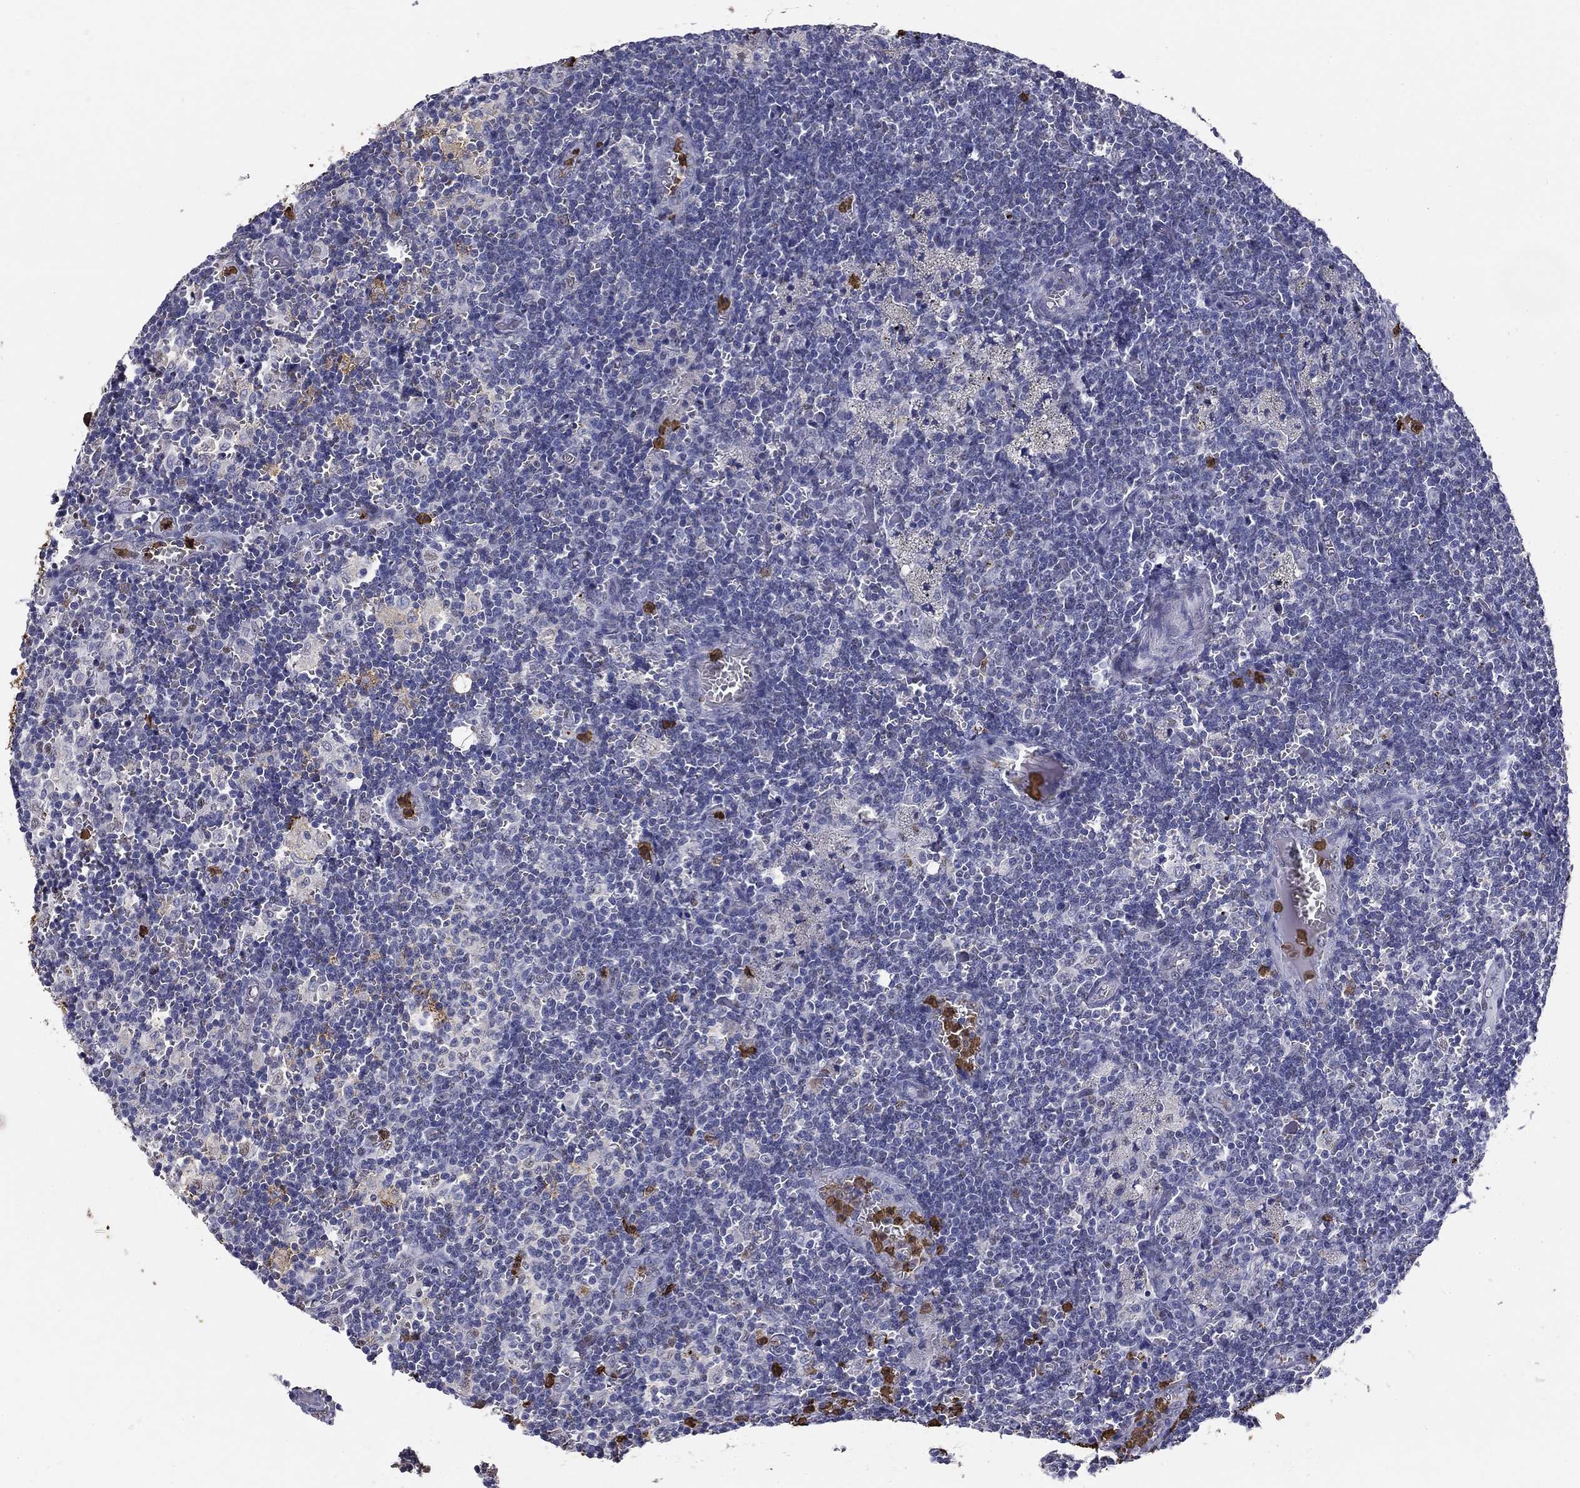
{"staining": {"intensity": "negative", "quantity": "none", "location": "none"}, "tissue": "lymph node", "cell_type": "Germinal center cells", "image_type": "normal", "snomed": [{"axis": "morphology", "description": "Normal tissue, NOS"}, {"axis": "topography", "description": "Lymph node"}], "caption": "Photomicrograph shows no significant protein positivity in germinal center cells of benign lymph node. (IHC, brightfield microscopy, high magnification).", "gene": "IGSF8", "patient": {"sex": "male", "age": 62}}